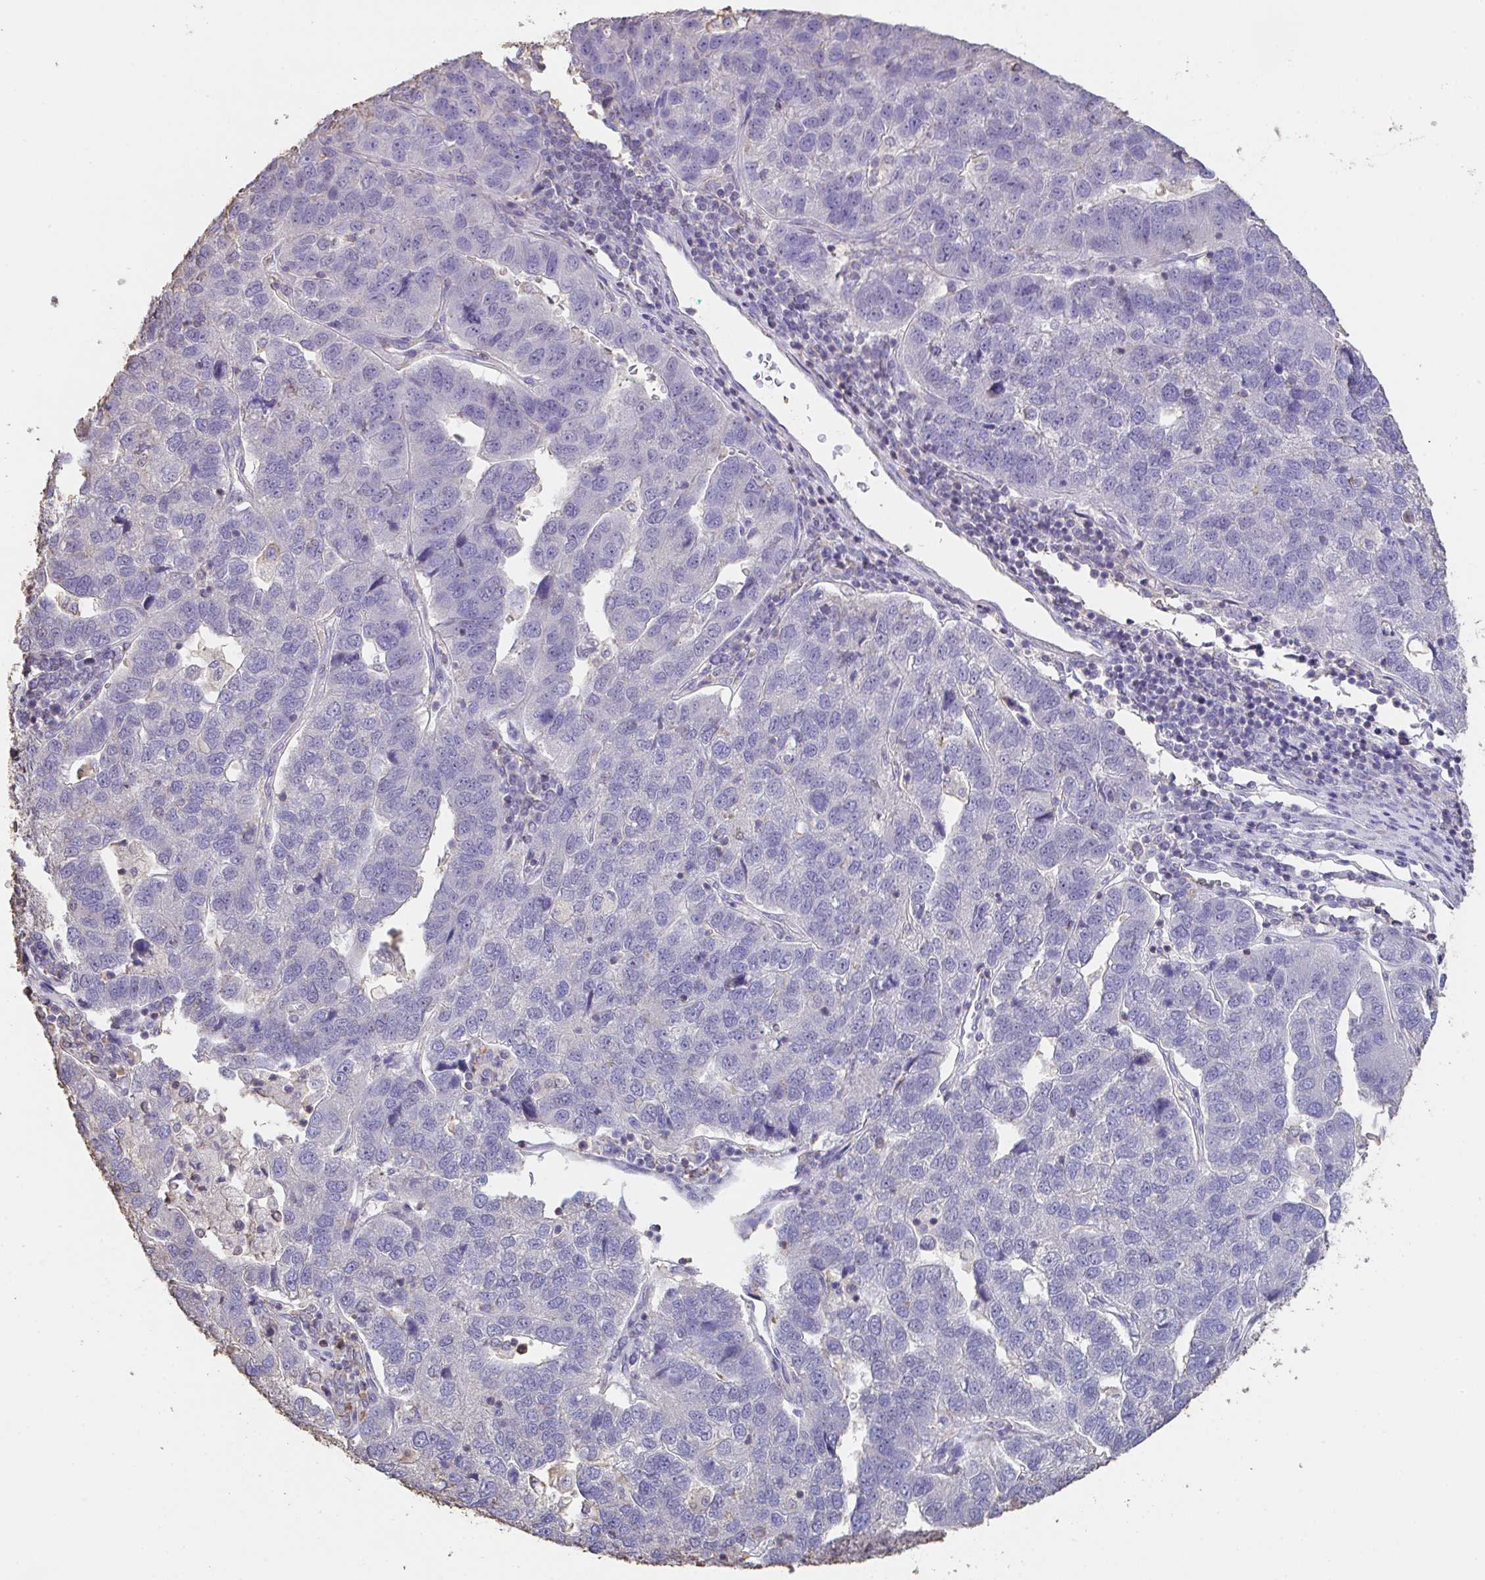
{"staining": {"intensity": "negative", "quantity": "none", "location": "none"}, "tissue": "pancreatic cancer", "cell_type": "Tumor cells", "image_type": "cancer", "snomed": [{"axis": "morphology", "description": "Adenocarcinoma, NOS"}, {"axis": "topography", "description": "Pancreas"}], "caption": "This is a histopathology image of immunohistochemistry (IHC) staining of adenocarcinoma (pancreatic), which shows no expression in tumor cells.", "gene": "IL23R", "patient": {"sex": "female", "age": 61}}